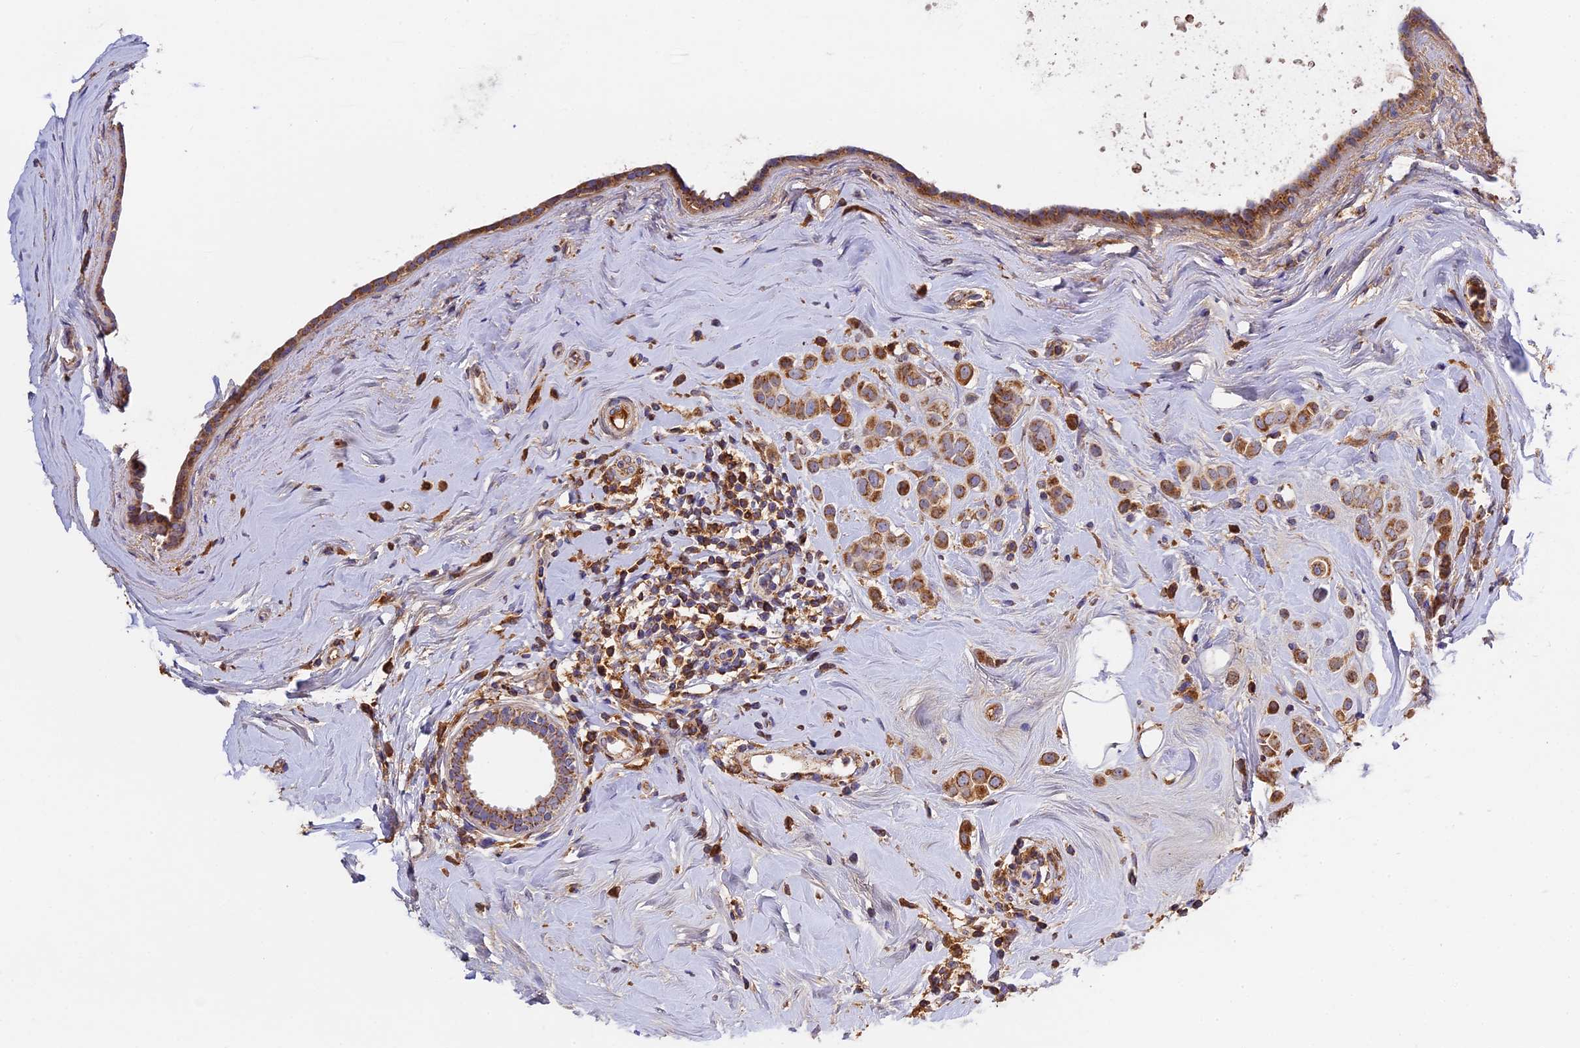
{"staining": {"intensity": "moderate", "quantity": ">75%", "location": "cytoplasmic/membranous"}, "tissue": "breast cancer", "cell_type": "Tumor cells", "image_type": "cancer", "snomed": [{"axis": "morphology", "description": "Lobular carcinoma"}, {"axis": "topography", "description": "Breast"}], "caption": "Immunohistochemical staining of human breast cancer reveals moderate cytoplasmic/membranous protein expression in about >75% of tumor cells.", "gene": "OCEL1", "patient": {"sex": "female", "age": 47}}